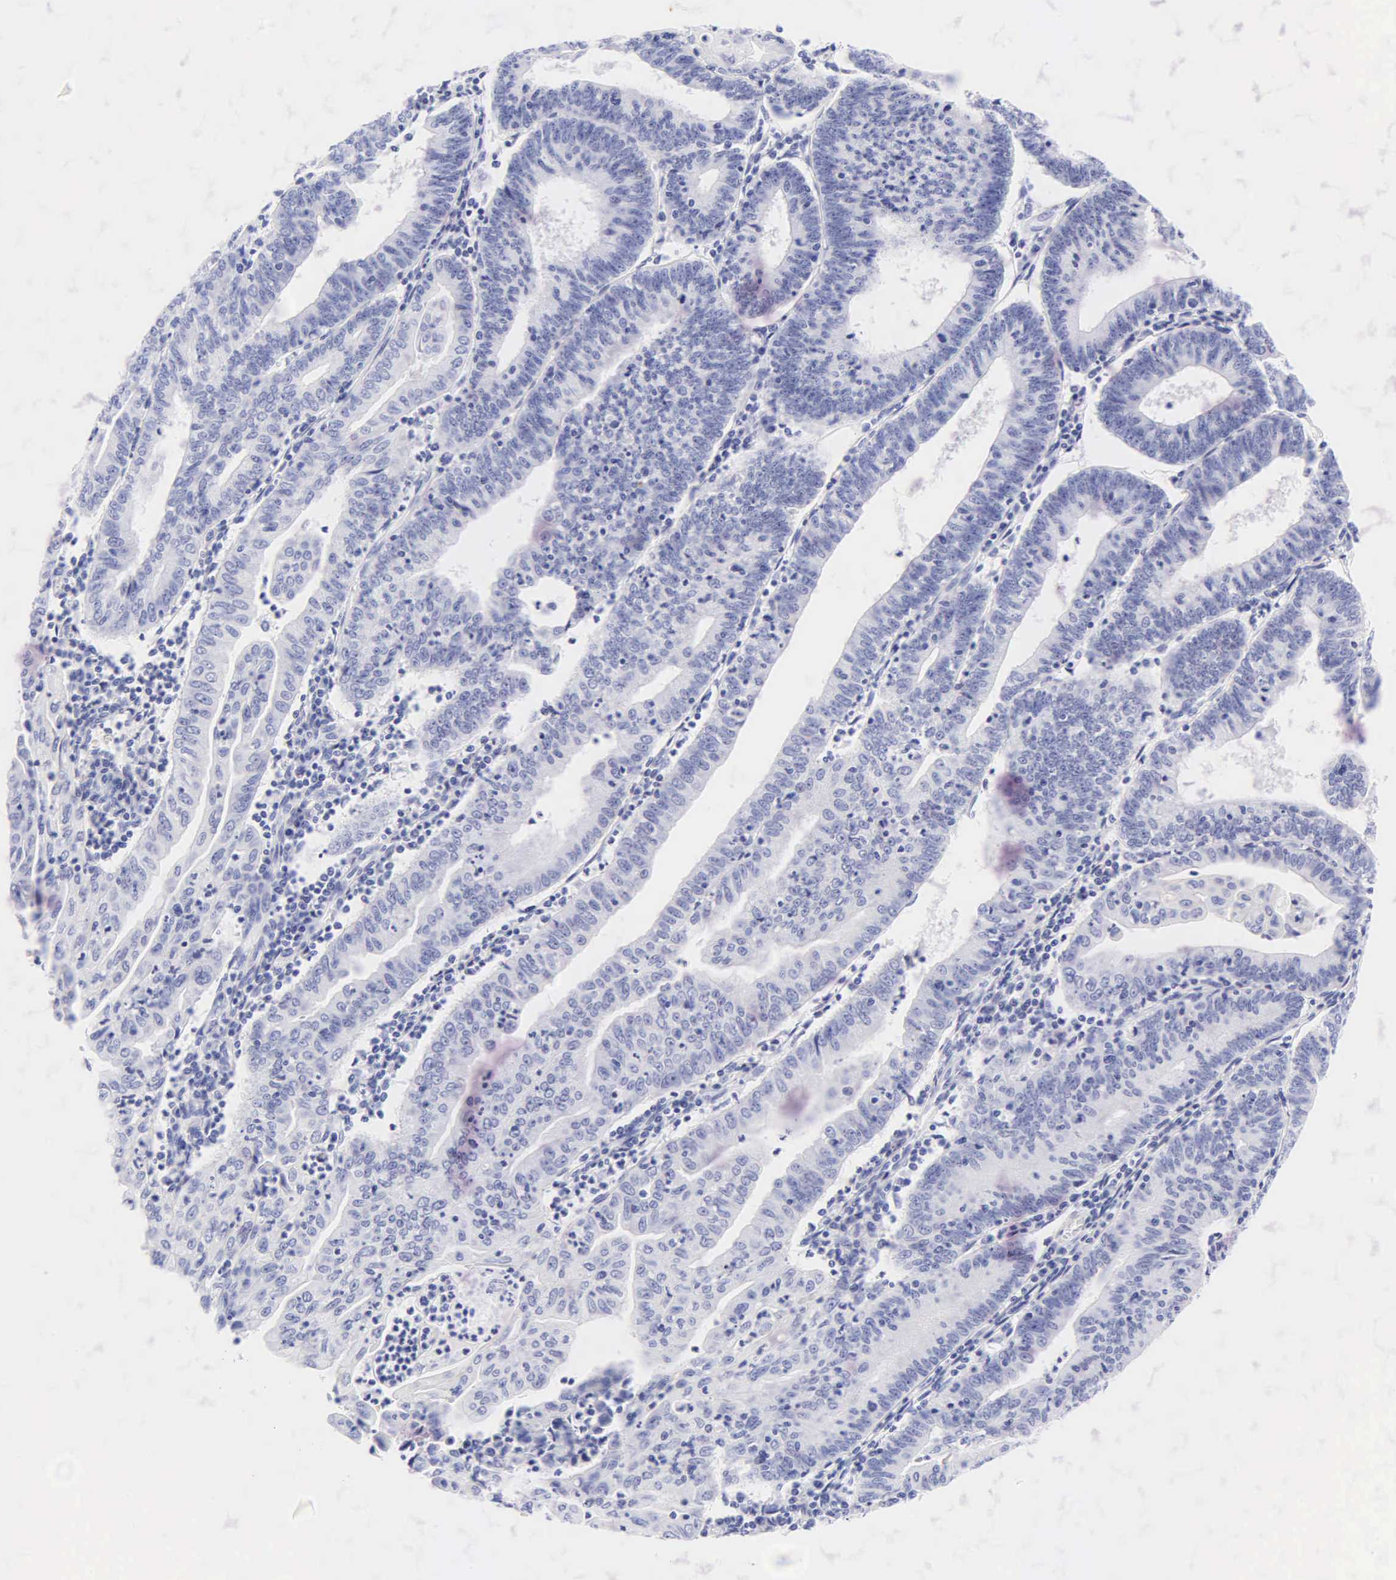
{"staining": {"intensity": "negative", "quantity": "none", "location": "none"}, "tissue": "endometrial cancer", "cell_type": "Tumor cells", "image_type": "cancer", "snomed": [{"axis": "morphology", "description": "Adenocarcinoma, NOS"}, {"axis": "topography", "description": "Endometrium"}], "caption": "Image shows no protein expression in tumor cells of endometrial cancer (adenocarcinoma) tissue.", "gene": "KRT20", "patient": {"sex": "female", "age": 60}}